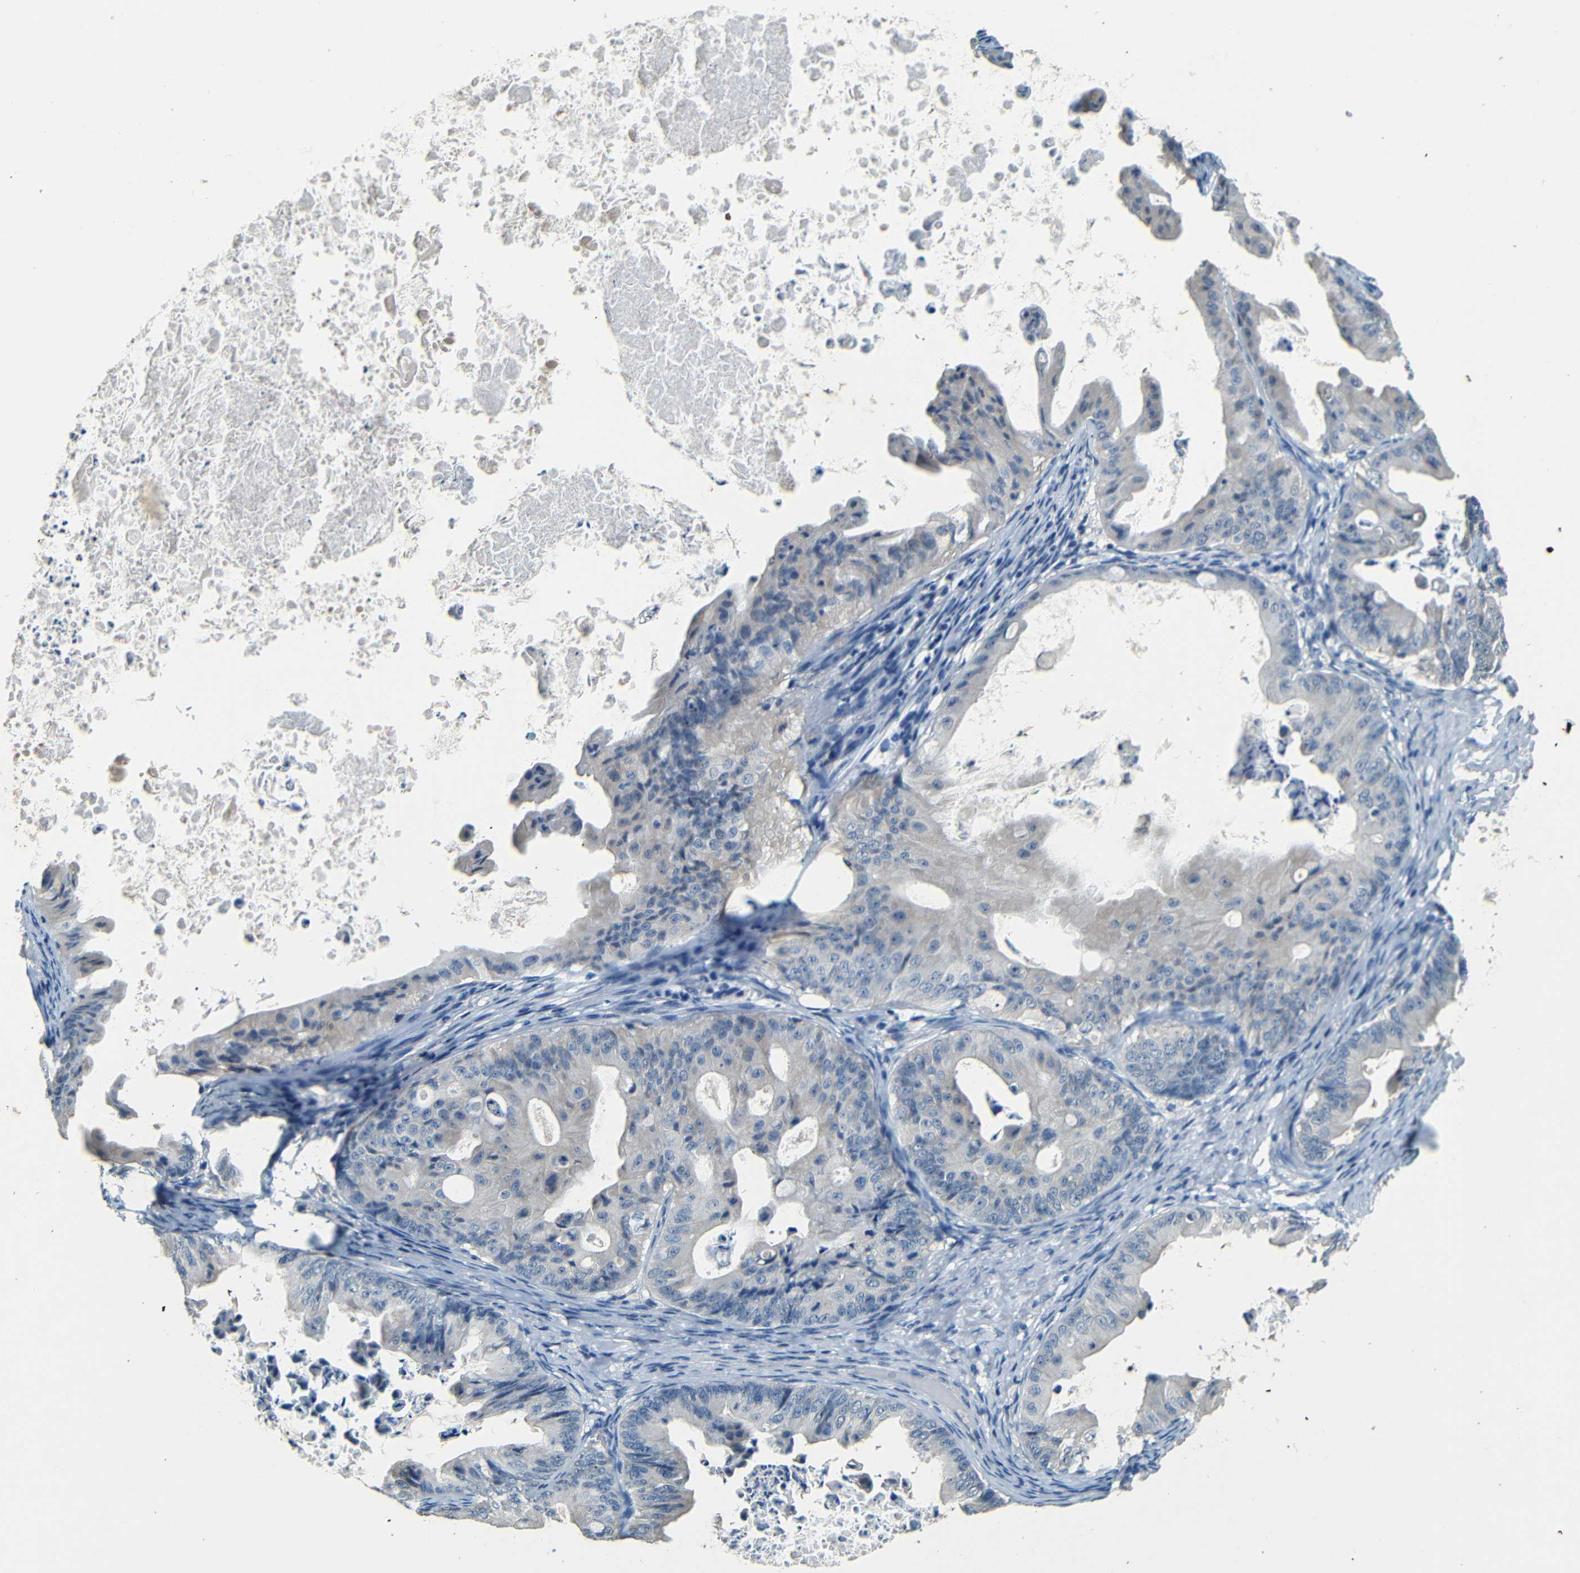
{"staining": {"intensity": "negative", "quantity": "none", "location": "none"}, "tissue": "ovarian cancer", "cell_type": "Tumor cells", "image_type": "cancer", "snomed": [{"axis": "morphology", "description": "Cystadenocarcinoma, mucinous, NOS"}, {"axis": "topography", "description": "Ovary"}], "caption": "Immunohistochemistry (IHC) of ovarian mucinous cystadenocarcinoma exhibits no expression in tumor cells.", "gene": "ZMAT1", "patient": {"sex": "female", "age": 37}}